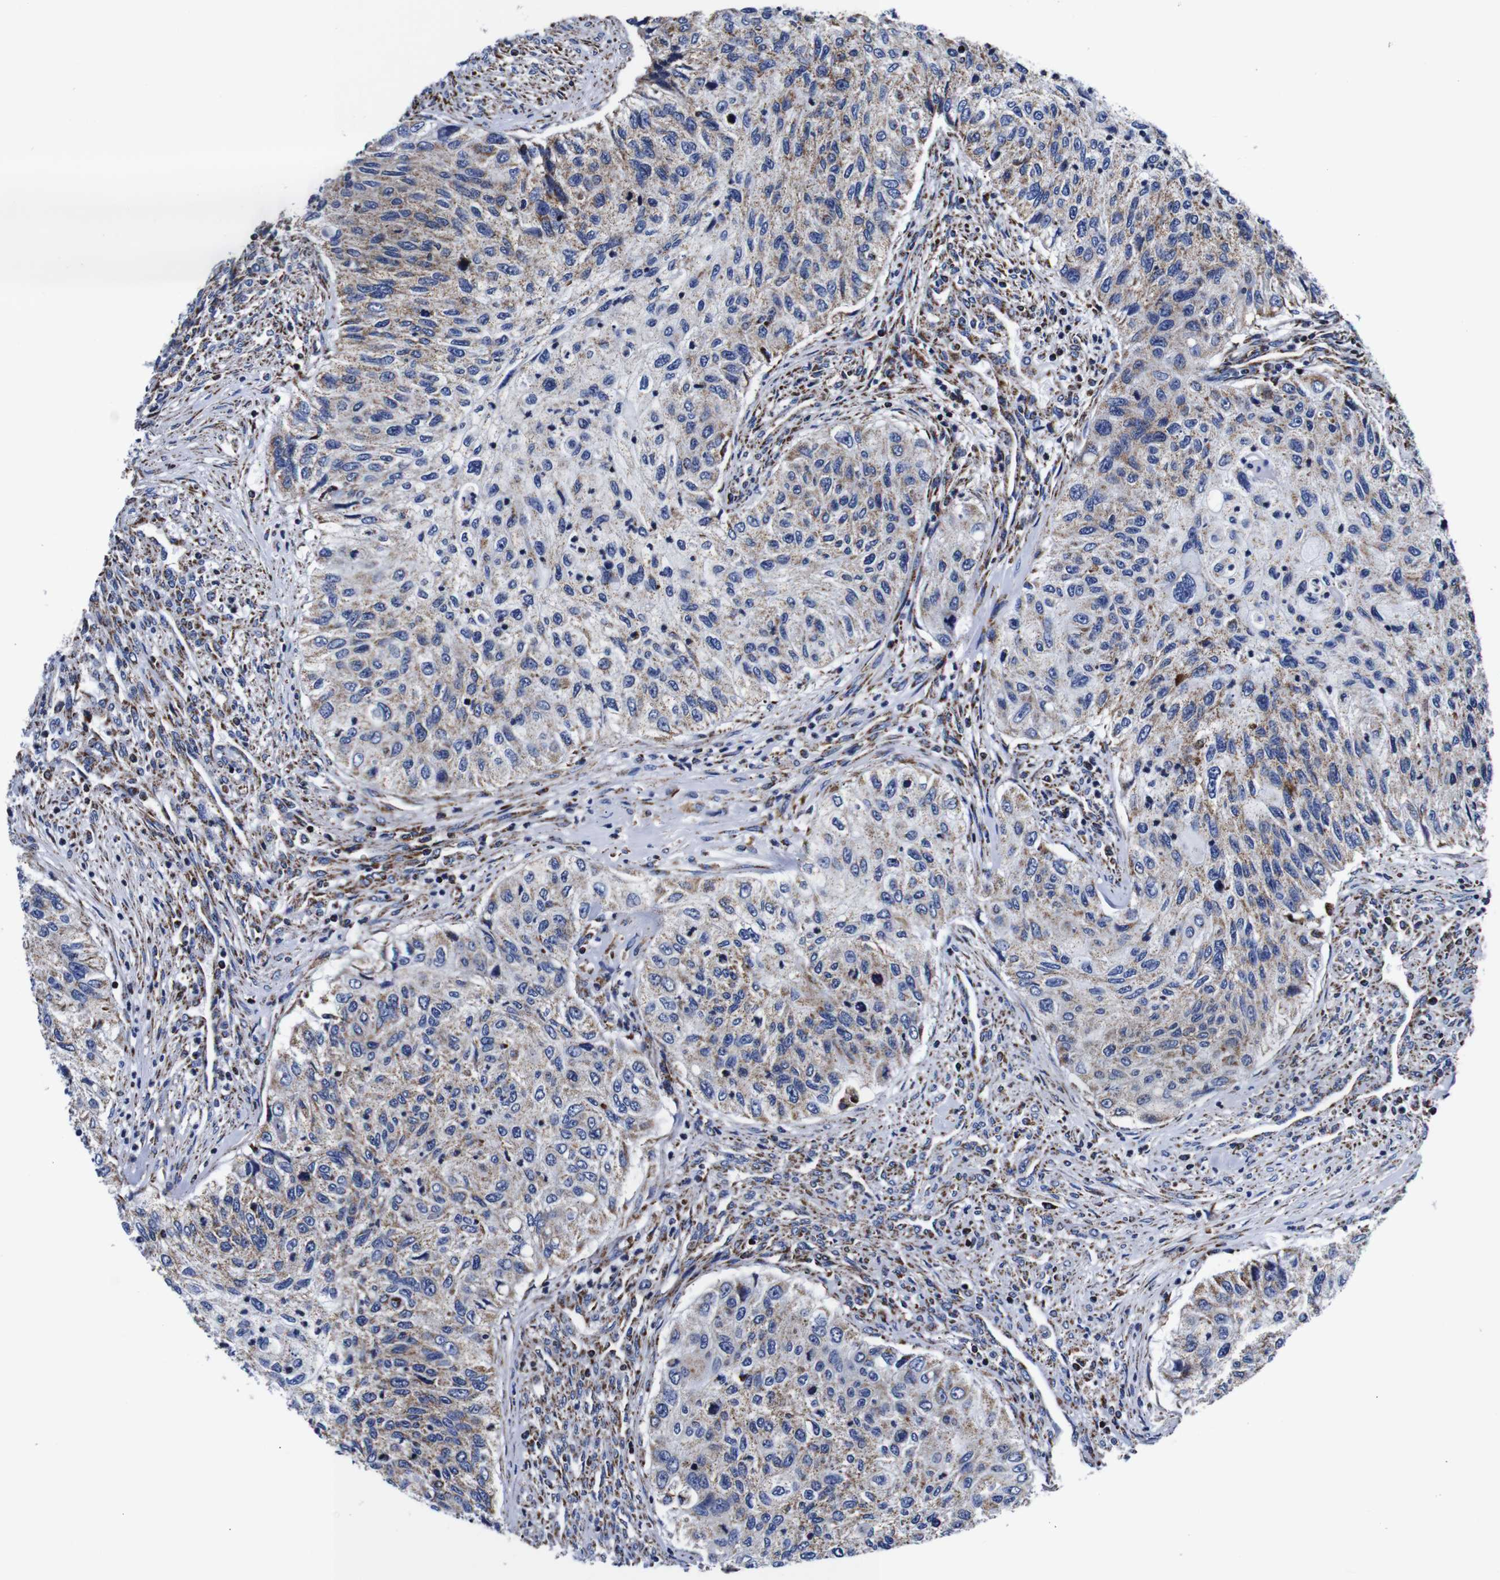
{"staining": {"intensity": "weak", "quantity": ">75%", "location": "cytoplasmic/membranous"}, "tissue": "urothelial cancer", "cell_type": "Tumor cells", "image_type": "cancer", "snomed": [{"axis": "morphology", "description": "Urothelial carcinoma, High grade"}, {"axis": "topography", "description": "Urinary bladder"}], "caption": "Brown immunohistochemical staining in human urothelial carcinoma (high-grade) reveals weak cytoplasmic/membranous positivity in about >75% of tumor cells. The staining is performed using DAB brown chromogen to label protein expression. The nuclei are counter-stained blue using hematoxylin.", "gene": "FKBP9", "patient": {"sex": "female", "age": 60}}